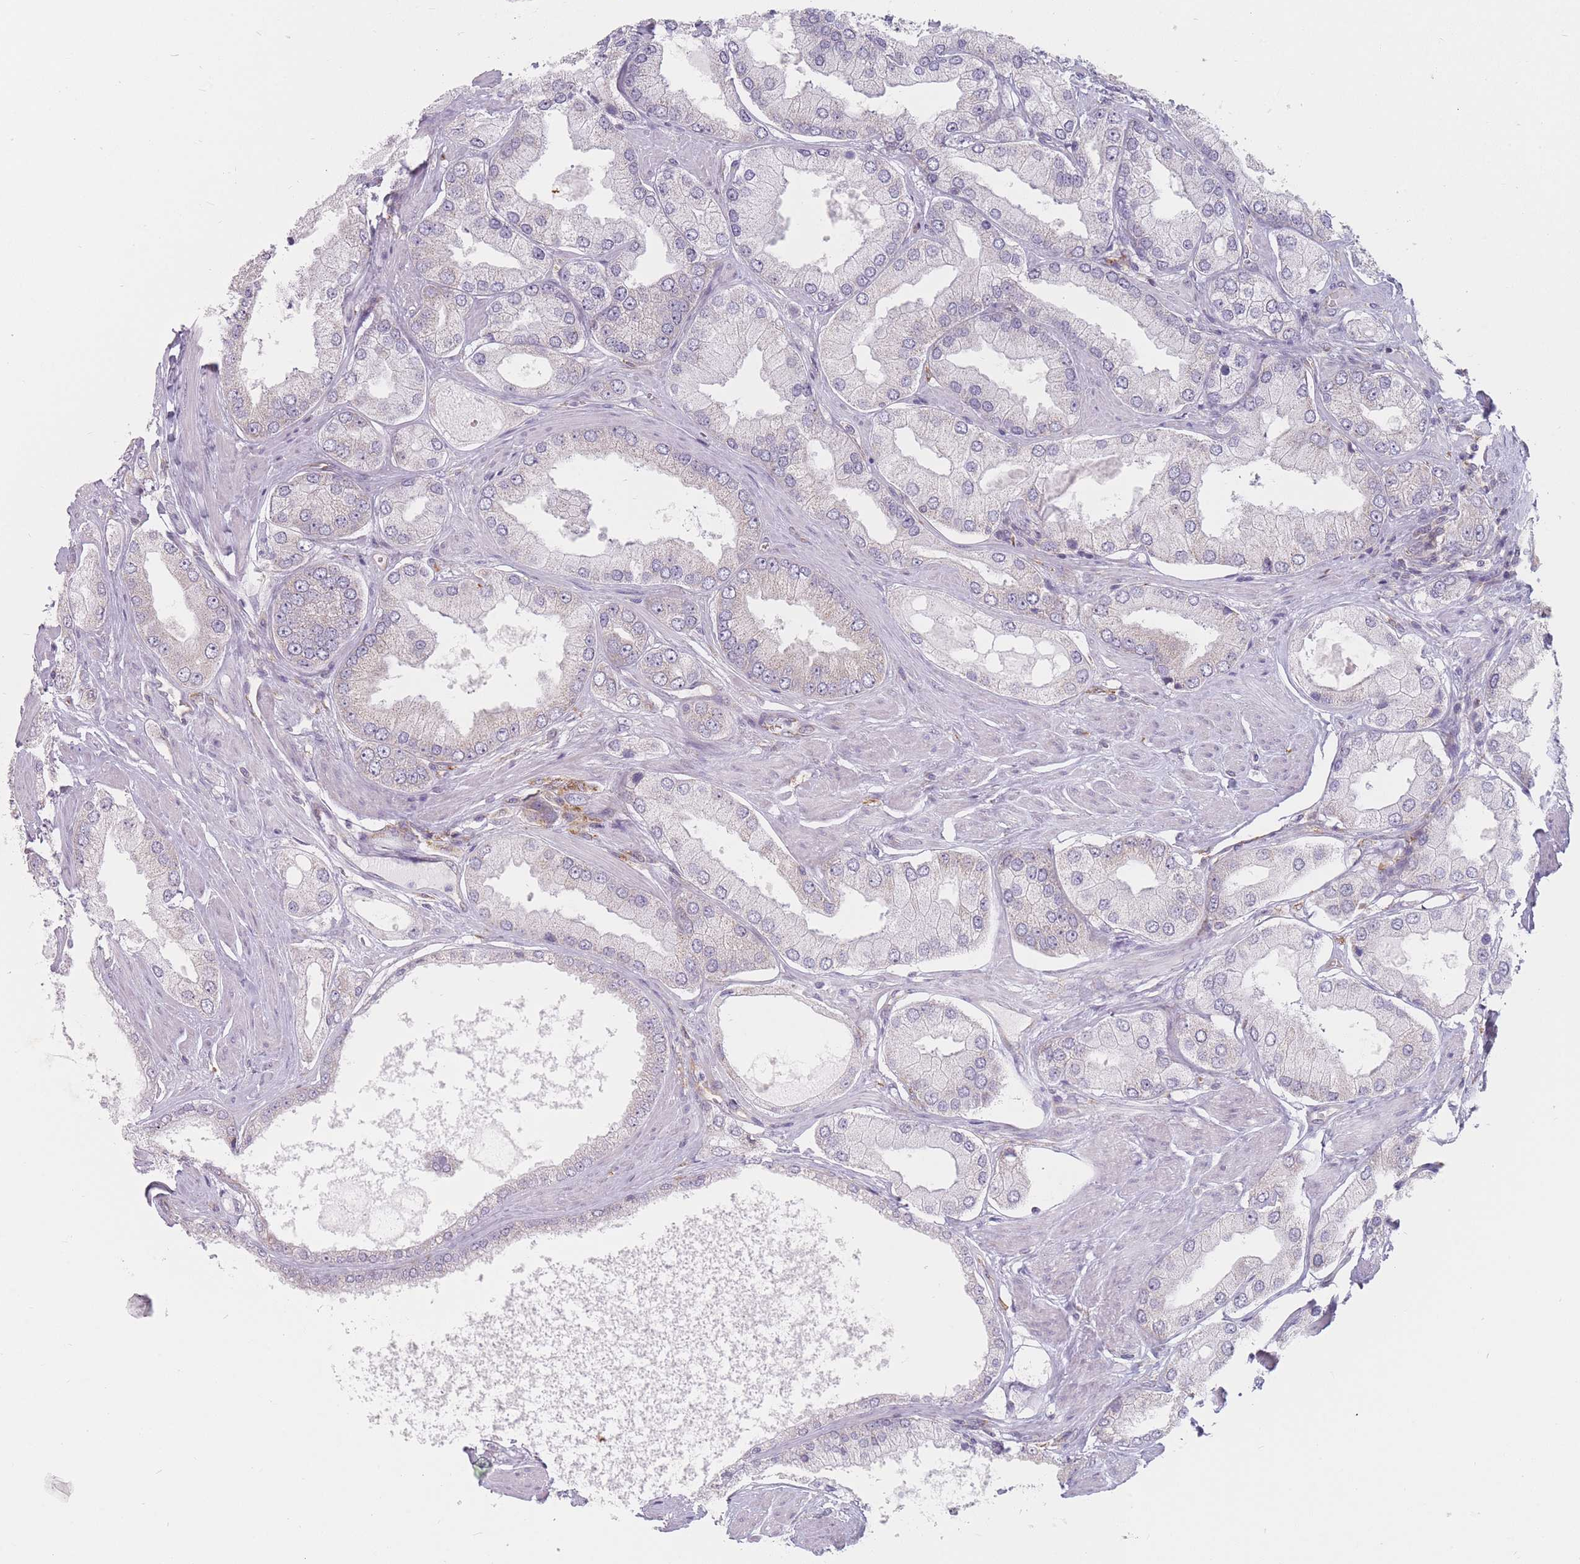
{"staining": {"intensity": "negative", "quantity": "none", "location": "none"}, "tissue": "prostate cancer", "cell_type": "Tumor cells", "image_type": "cancer", "snomed": [{"axis": "morphology", "description": "Adenocarcinoma, Low grade"}, {"axis": "topography", "description": "Prostate"}], "caption": "The image reveals no significant expression in tumor cells of prostate cancer (adenocarcinoma (low-grade)).", "gene": "MAP1S", "patient": {"sex": "male", "age": 42}}